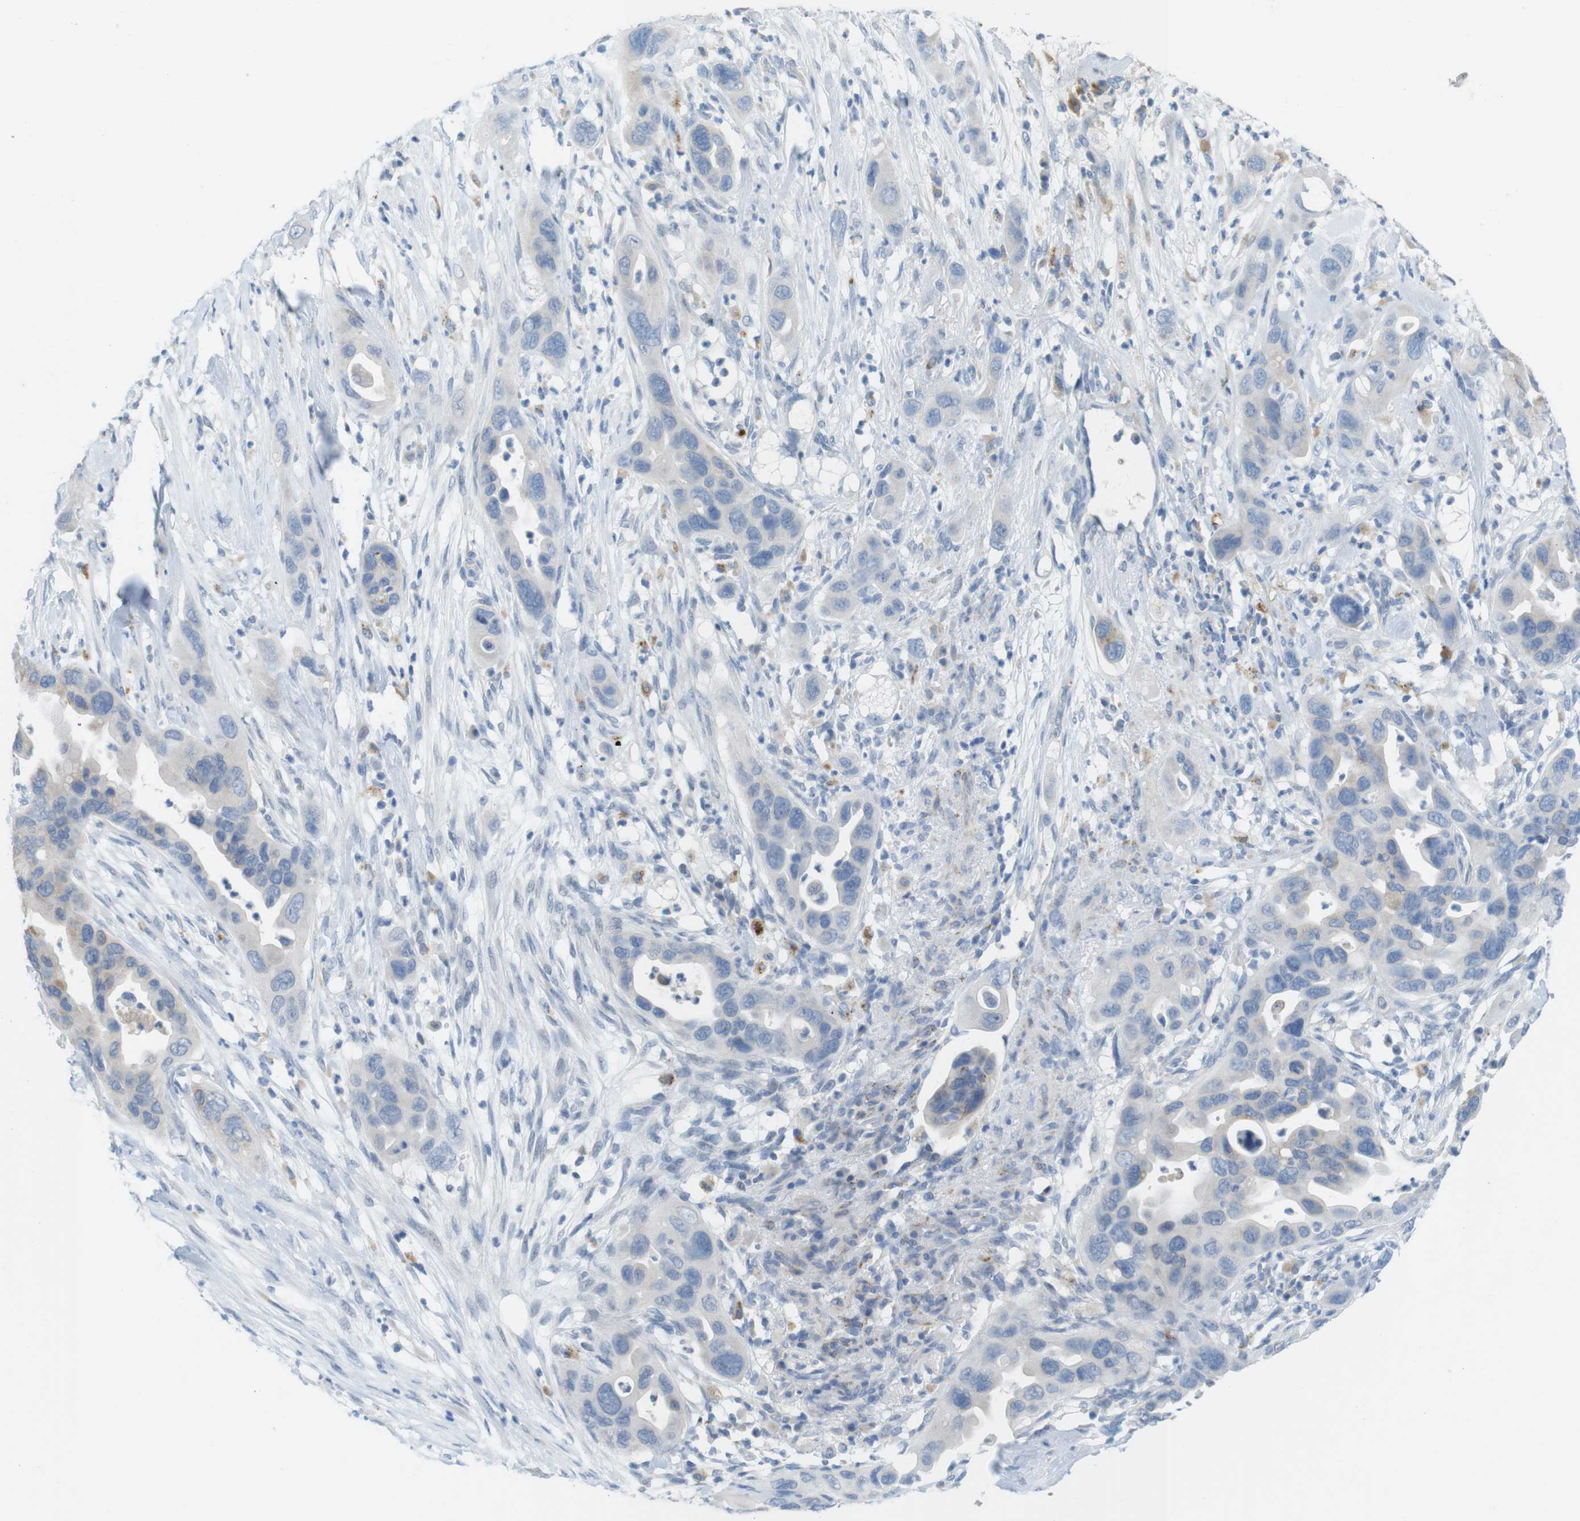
{"staining": {"intensity": "negative", "quantity": "none", "location": "none"}, "tissue": "pancreatic cancer", "cell_type": "Tumor cells", "image_type": "cancer", "snomed": [{"axis": "morphology", "description": "Adenocarcinoma, NOS"}, {"axis": "topography", "description": "Pancreas"}], "caption": "High magnification brightfield microscopy of pancreatic cancer (adenocarcinoma) stained with DAB (brown) and counterstained with hematoxylin (blue): tumor cells show no significant expression.", "gene": "YIPF1", "patient": {"sex": "female", "age": 71}}